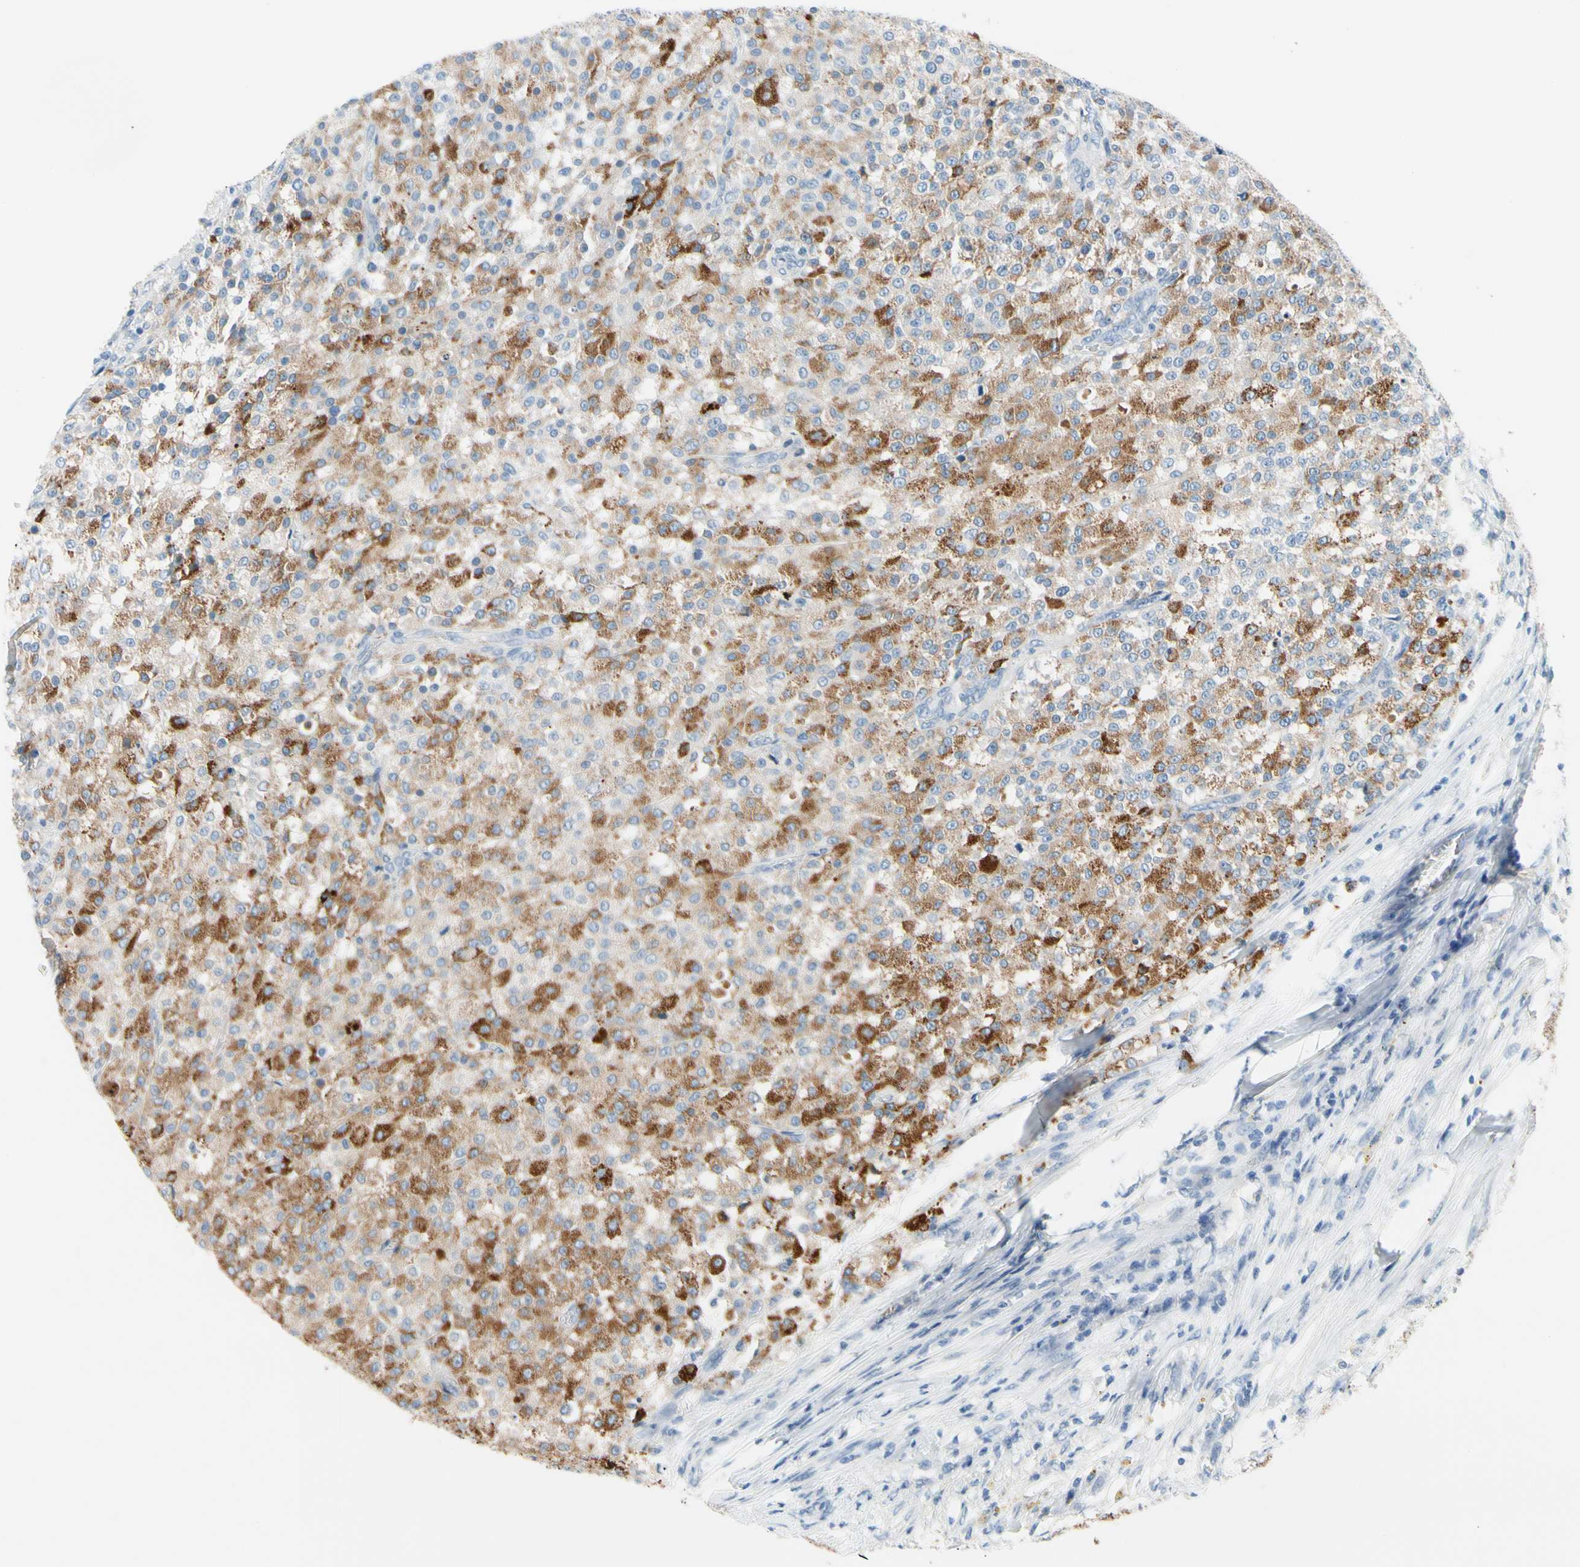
{"staining": {"intensity": "moderate", "quantity": "<25%", "location": "cytoplasmic/membranous"}, "tissue": "testis cancer", "cell_type": "Tumor cells", "image_type": "cancer", "snomed": [{"axis": "morphology", "description": "Seminoma, NOS"}, {"axis": "topography", "description": "Testis"}], "caption": "IHC photomicrograph of neoplastic tissue: human seminoma (testis) stained using immunohistochemistry reveals low levels of moderate protein expression localized specifically in the cytoplasmic/membranous of tumor cells, appearing as a cytoplasmic/membranous brown color.", "gene": "CNDP1", "patient": {"sex": "male", "age": 59}}